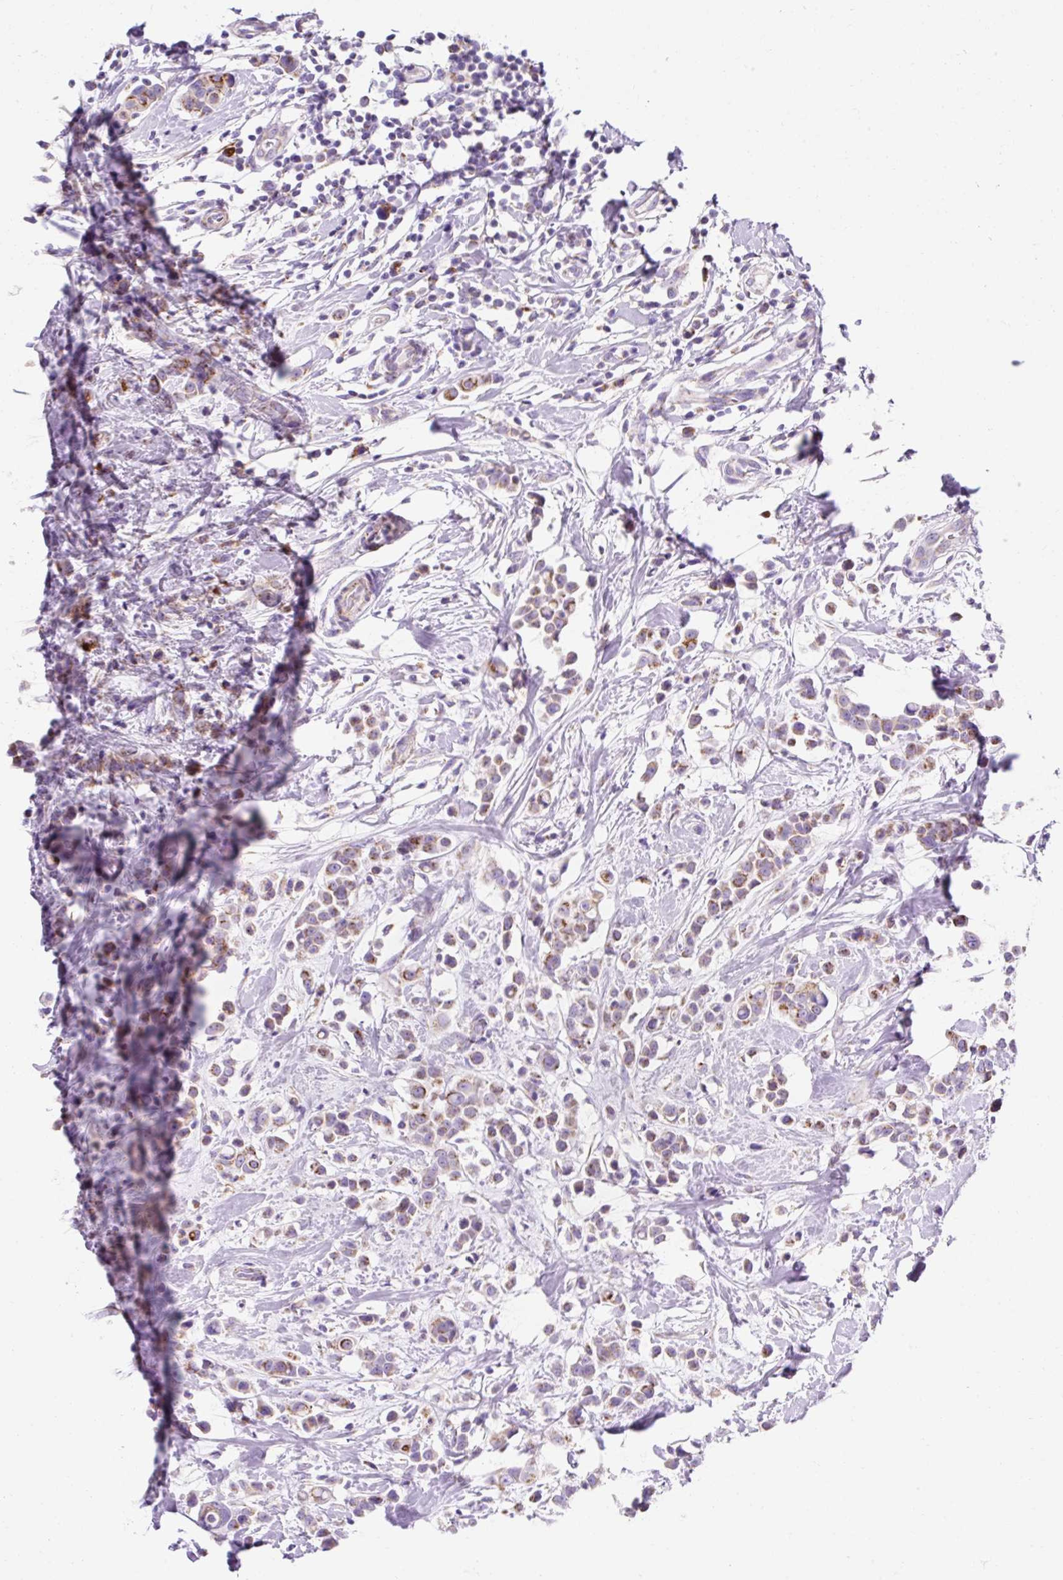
{"staining": {"intensity": "moderate", "quantity": "25%-75%", "location": "cytoplasmic/membranous"}, "tissue": "breast cancer", "cell_type": "Tumor cells", "image_type": "cancer", "snomed": [{"axis": "morphology", "description": "Duct carcinoma"}, {"axis": "topography", "description": "Breast"}], "caption": "Breast infiltrating ductal carcinoma tissue reveals moderate cytoplasmic/membranous positivity in approximately 25%-75% of tumor cells", "gene": "PLPP2", "patient": {"sex": "female", "age": 27}}